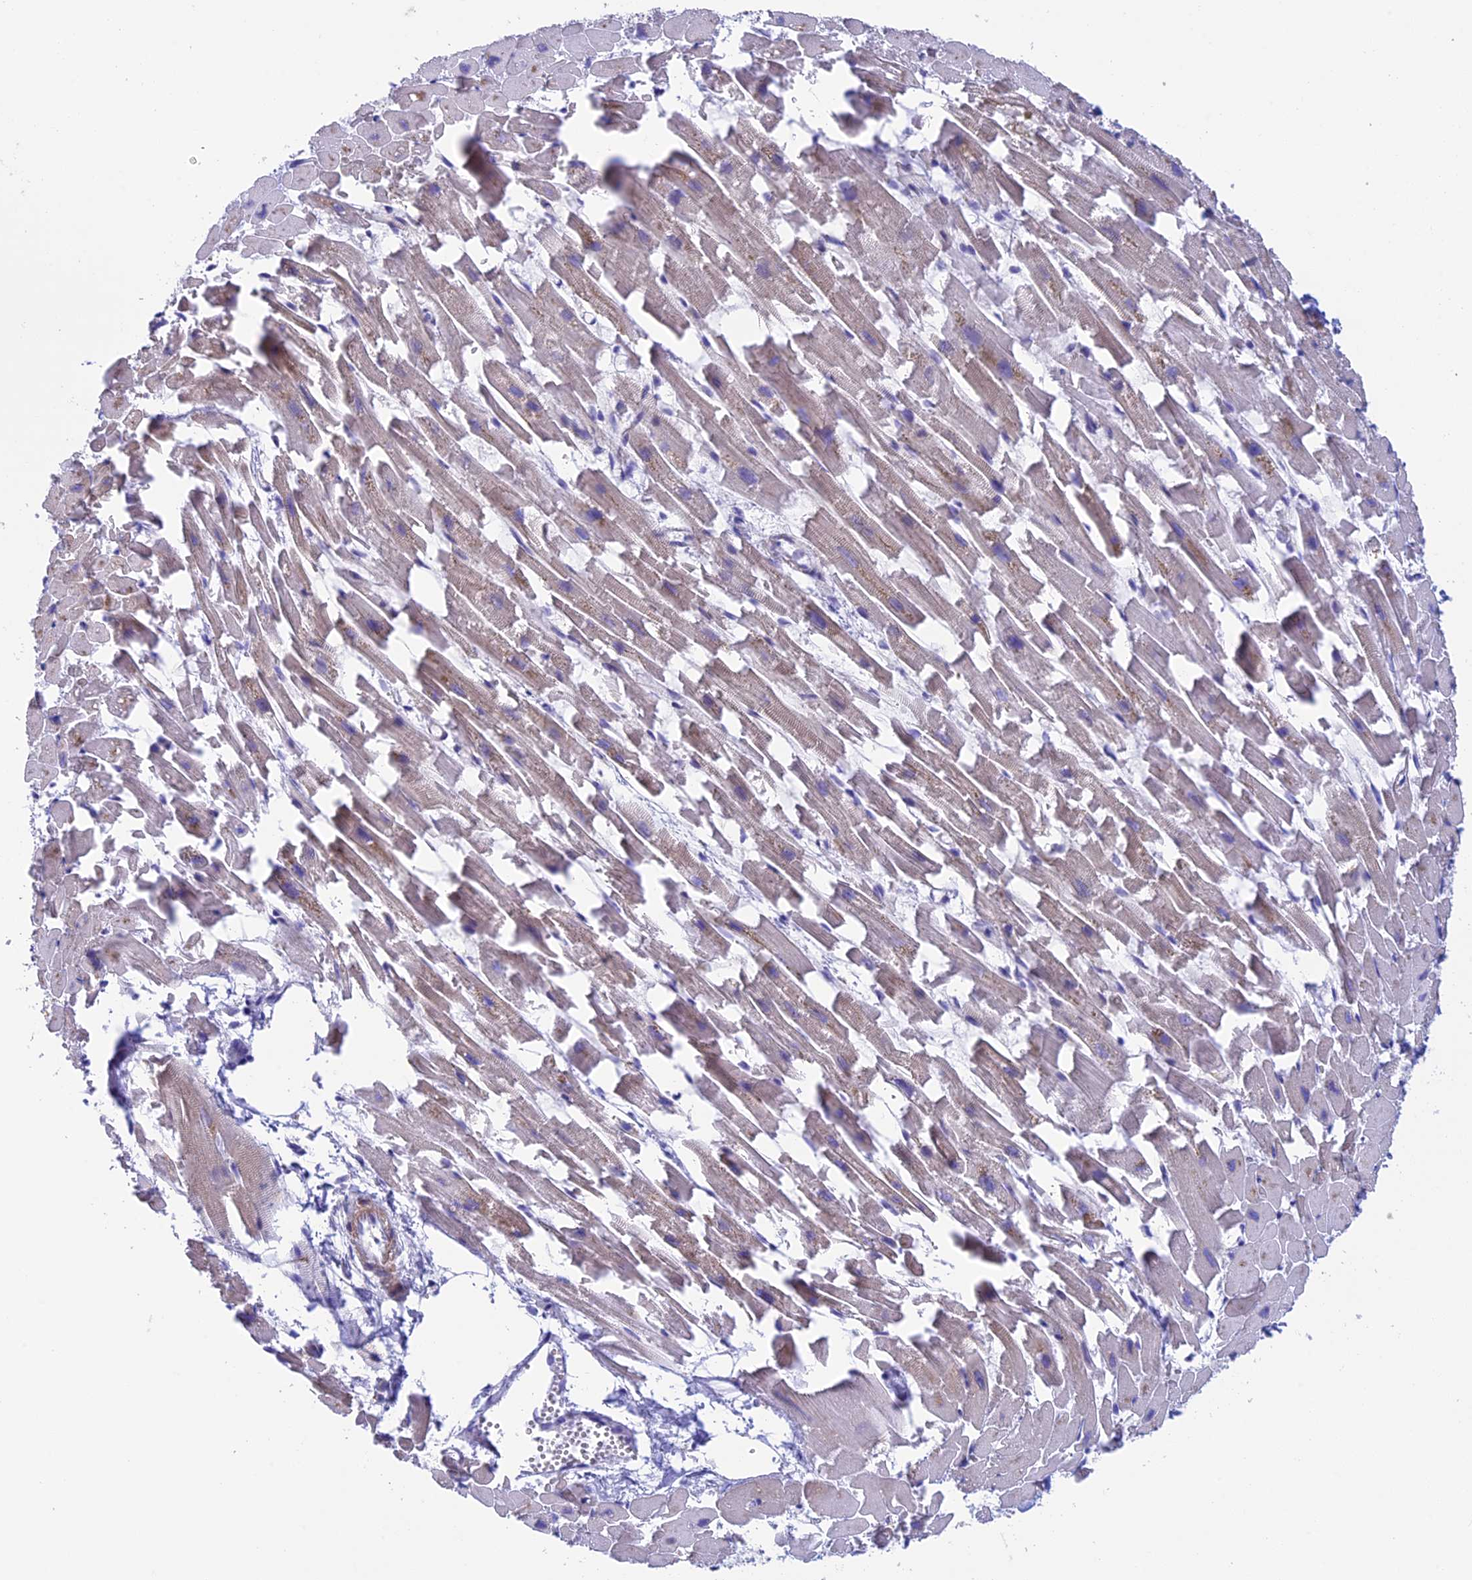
{"staining": {"intensity": "moderate", "quantity": "25%-75%", "location": "cytoplasmic/membranous"}, "tissue": "heart muscle", "cell_type": "Cardiomyocytes", "image_type": "normal", "snomed": [{"axis": "morphology", "description": "Normal tissue, NOS"}, {"axis": "topography", "description": "Heart"}], "caption": "Immunohistochemistry image of unremarkable heart muscle: heart muscle stained using immunohistochemistry (IHC) reveals medium levels of moderate protein expression localized specifically in the cytoplasmic/membranous of cardiomyocytes, appearing as a cytoplasmic/membranous brown color.", "gene": "IGSF6", "patient": {"sex": "female", "age": 64}}